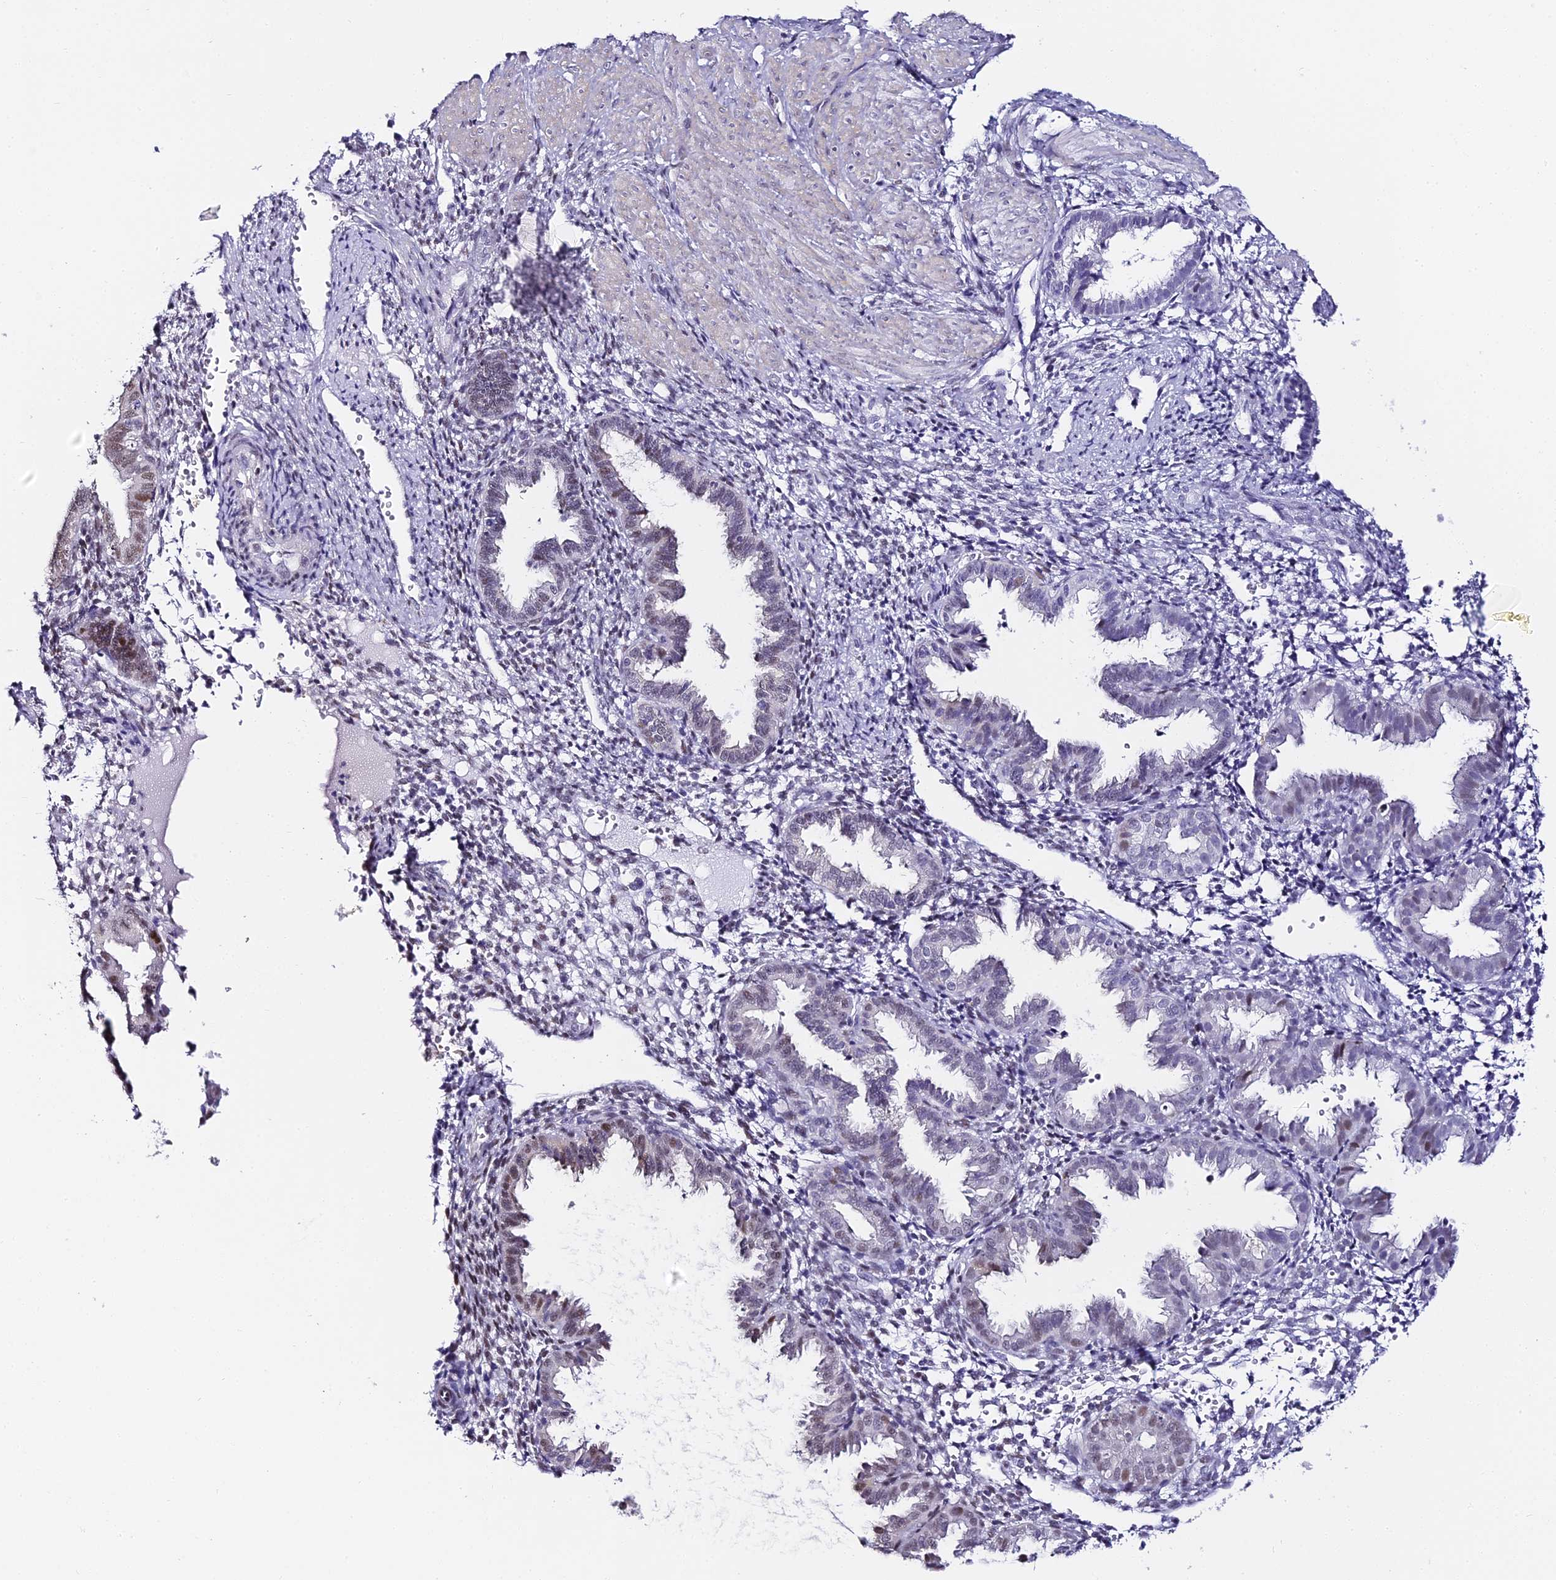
{"staining": {"intensity": "negative", "quantity": "none", "location": "none"}, "tissue": "endometrium", "cell_type": "Cells in endometrial stroma", "image_type": "normal", "snomed": [{"axis": "morphology", "description": "Normal tissue, NOS"}, {"axis": "topography", "description": "Endometrium"}], "caption": "Endometrium stained for a protein using immunohistochemistry (IHC) reveals no positivity cells in endometrial stroma.", "gene": "ABHD14A", "patient": {"sex": "female", "age": 33}}